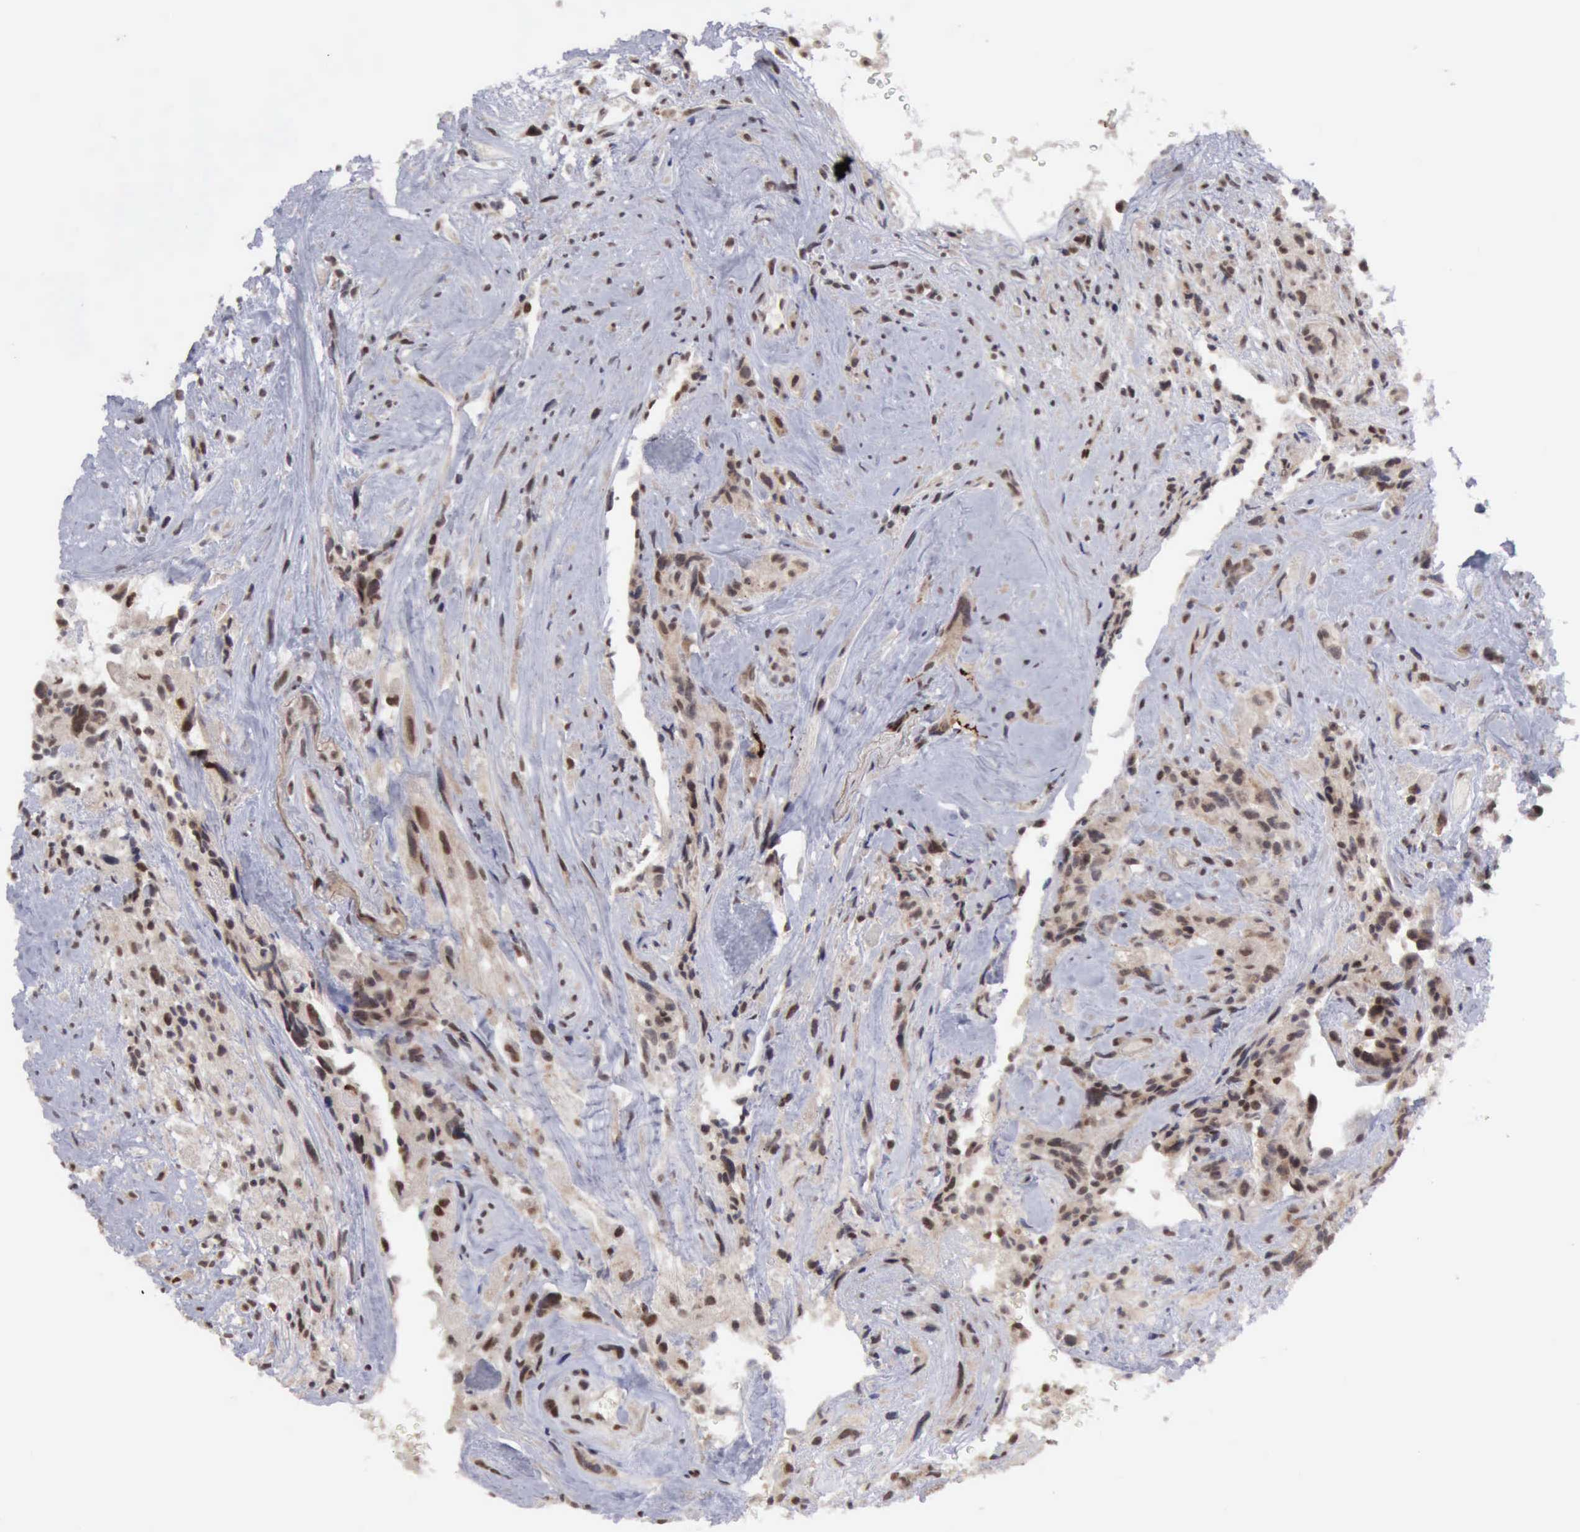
{"staining": {"intensity": "moderate", "quantity": "25%-75%", "location": "nuclear"}, "tissue": "glioma", "cell_type": "Tumor cells", "image_type": "cancer", "snomed": [{"axis": "morphology", "description": "Glioma, malignant, High grade"}, {"axis": "topography", "description": "Brain"}], "caption": "Protein staining by immunohistochemistry reveals moderate nuclear positivity in about 25%-75% of tumor cells in glioma. (IHC, brightfield microscopy, high magnification).", "gene": "CDKN2A", "patient": {"sex": "male", "age": 48}}